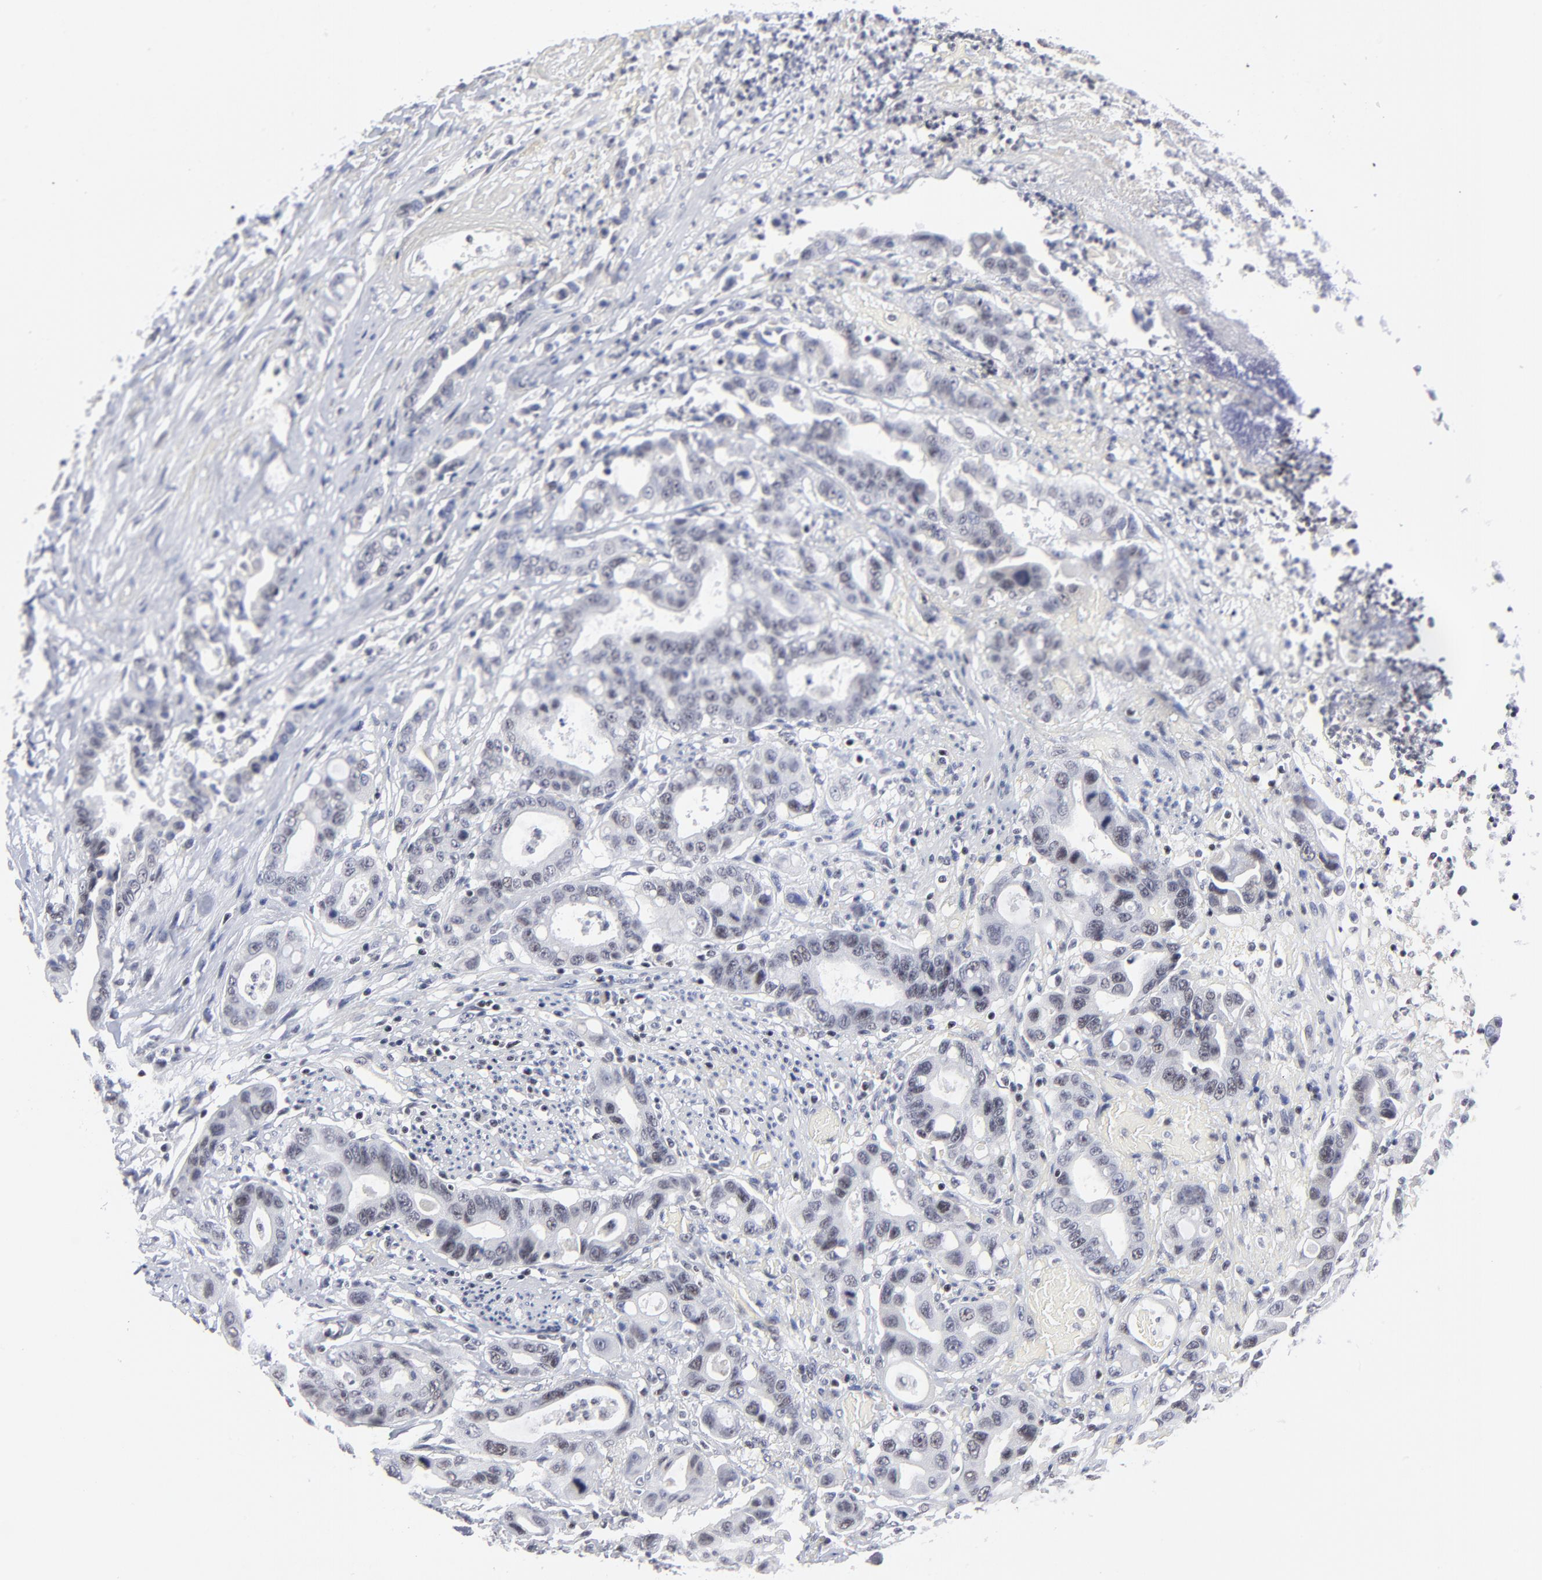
{"staining": {"intensity": "weak", "quantity": "<25%", "location": "nuclear"}, "tissue": "colorectal cancer", "cell_type": "Tumor cells", "image_type": "cancer", "snomed": [{"axis": "morphology", "description": "Adenocarcinoma, NOS"}, {"axis": "topography", "description": "Colon"}], "caption": "An image of colorectal adenocarcinoma stained for a protein reveals no brown staining in tumor cells. (DAB (3,3'-diaminobenzidine) immunohistochemistry (IHC) visualized using brightfield microscopy, high magnification).", "gene": "SP2", "patient": {"sex": "female", "age": 70}}